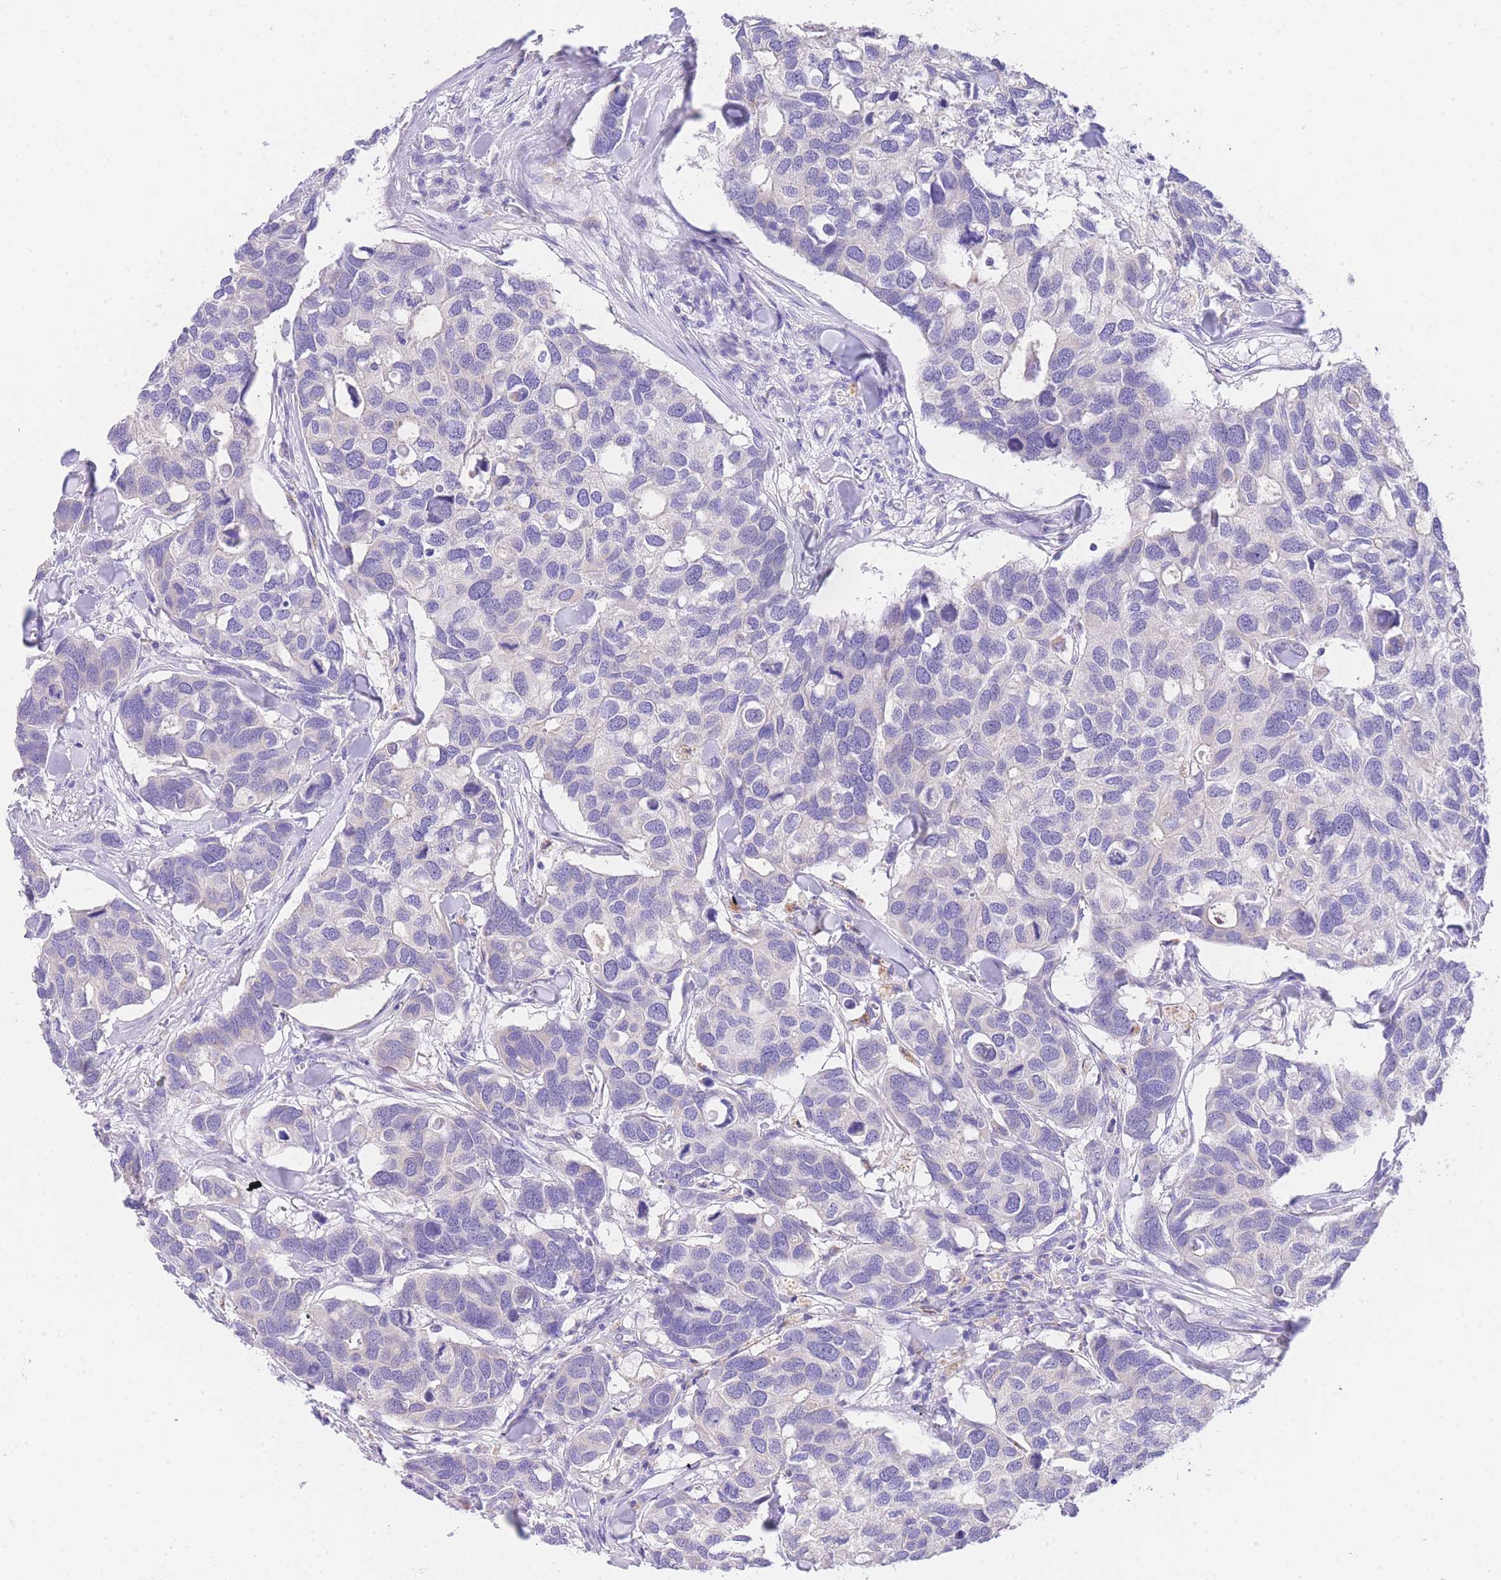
{"staining": {"intensity": "negative", "quantity": "none", "location": "none"}, "tissue": "breast cancer", "cell_type": "Tumor cells", "image_type": "cancer", "snomed": [{"axis": "morphology", "description": "Duct carcinoma"}, {"axis": "topography", "description": "Breast"}], "caption": "This is a histopathology image of immunohistochemistry staining of breast cancer, which shows no expression in tumor cells. (DAB (3,3'-diaminobenzidine) immunohistochemistry visualized using brightfield microscopy, high magnification).", "gene": "EPN2", "patient": {"sex": "female", "age": 83}}